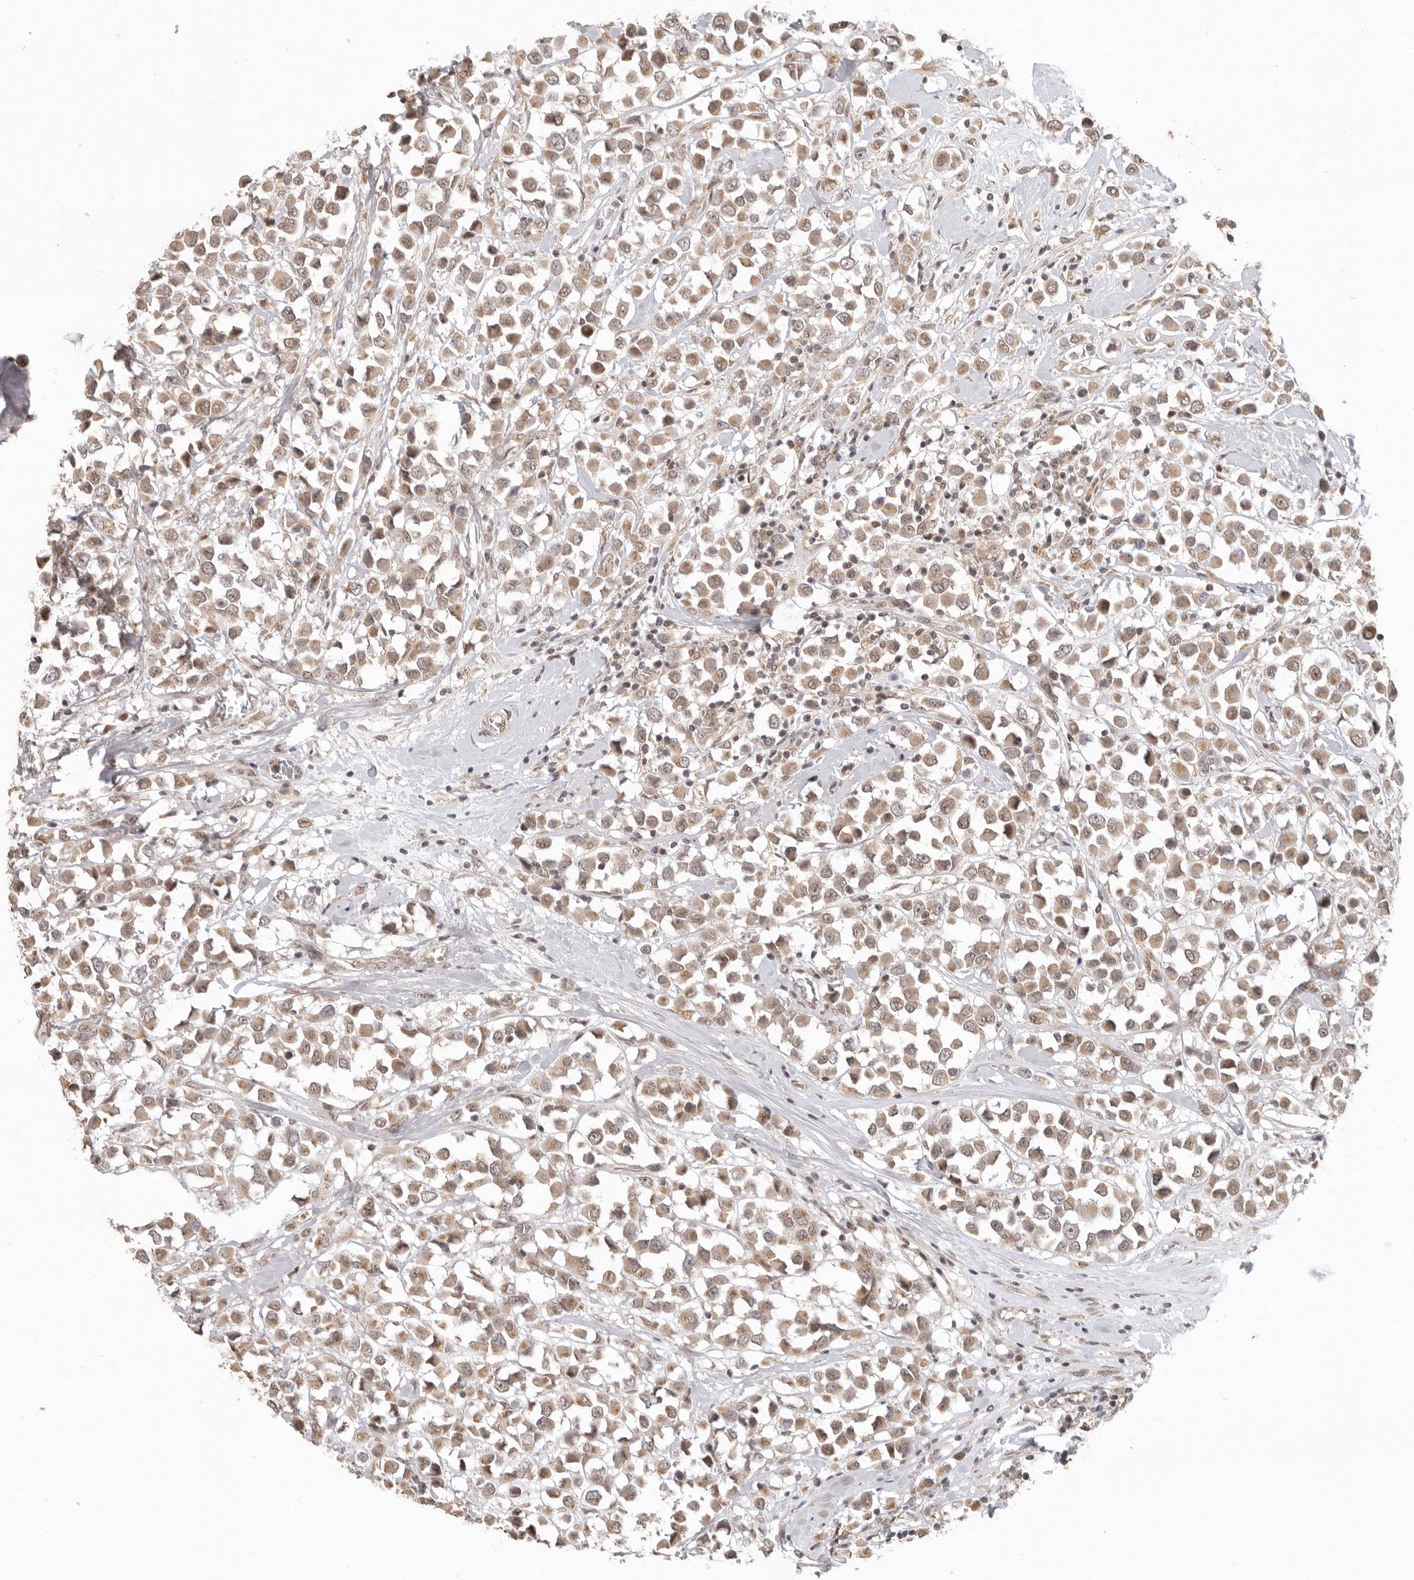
{"staining": {"intensity": "moderate", "quantity": ">75%", "location": "cytoplasmic/membranous"}, "tissue": "breast cancer", "cell_type": "Tumor cells", "image_type": "cancer", "snomed": [{"axis": "morphology", "description": "Duct carcinoma"}, {"axis": "topography", "description": "Breast"}], "caption": "Breast cancer (invasive ductal carcinoma) stained with immunohistochemistry (IHC) shows moderate cytoplasmic/membranous expression in approximately >75% of tumor cells. Immunohistochemistry (ihc) stains the protein in brown and the nuclei are stained blue.", "gene": "LRRC75A", "patient": {"sex": "female", "age": 61}}